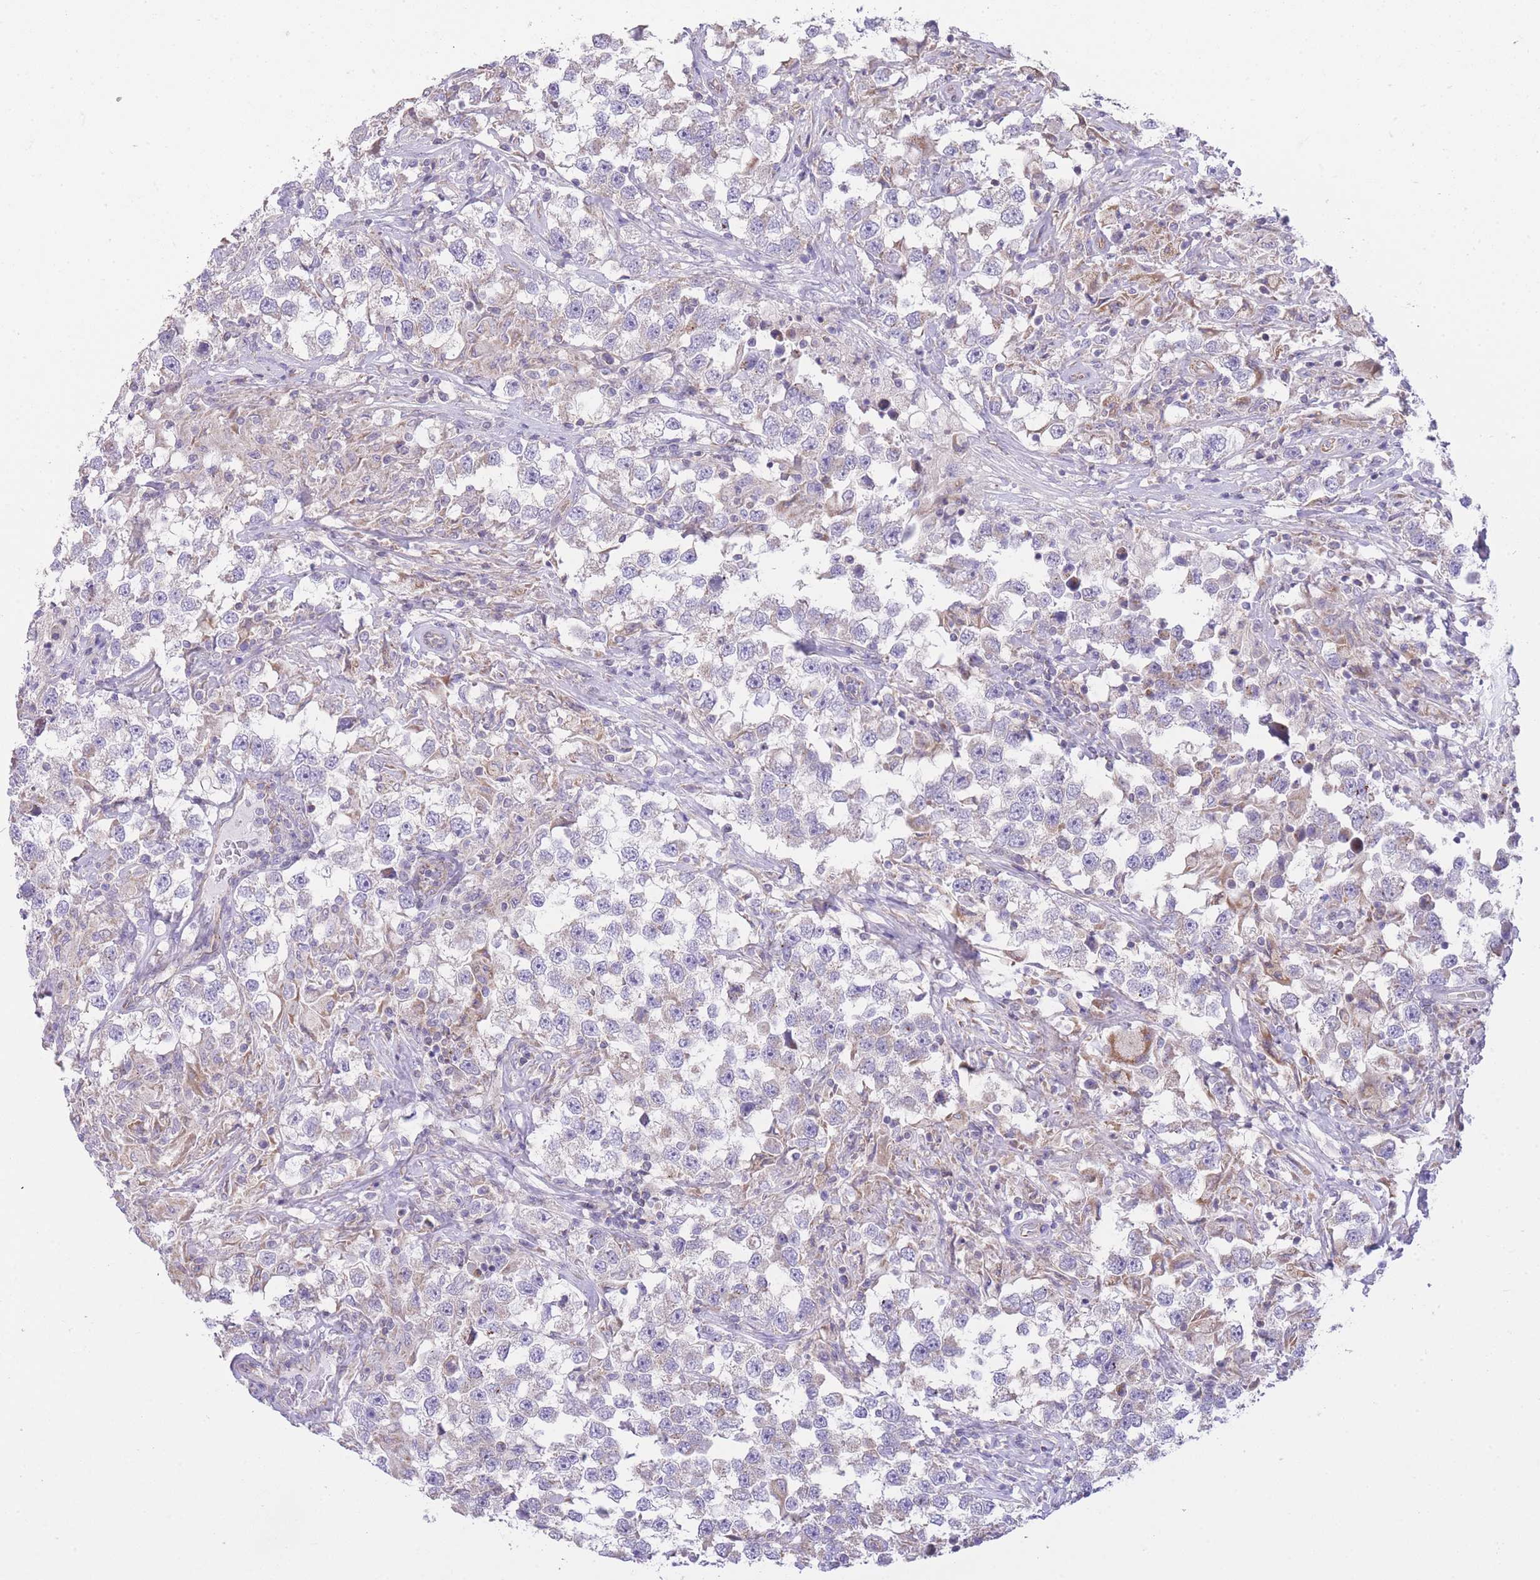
{"staining": {"intensity": "negative", "quantity": "none", "location": "none"}, "tissue": "testis cancer", "cell_type": "Tumor cells", "image_type": "cancer", "snomed": [{"axis": "morphology", "description": "Seminoma, NOS"}, {"axis": "topography", "description": "Testis"}], "caption": "The micrograph reveals no staining of tumor cells in seminoma (testis).", "gene": "CTBP1", "patient": {"sex": "male", "age": 46}}